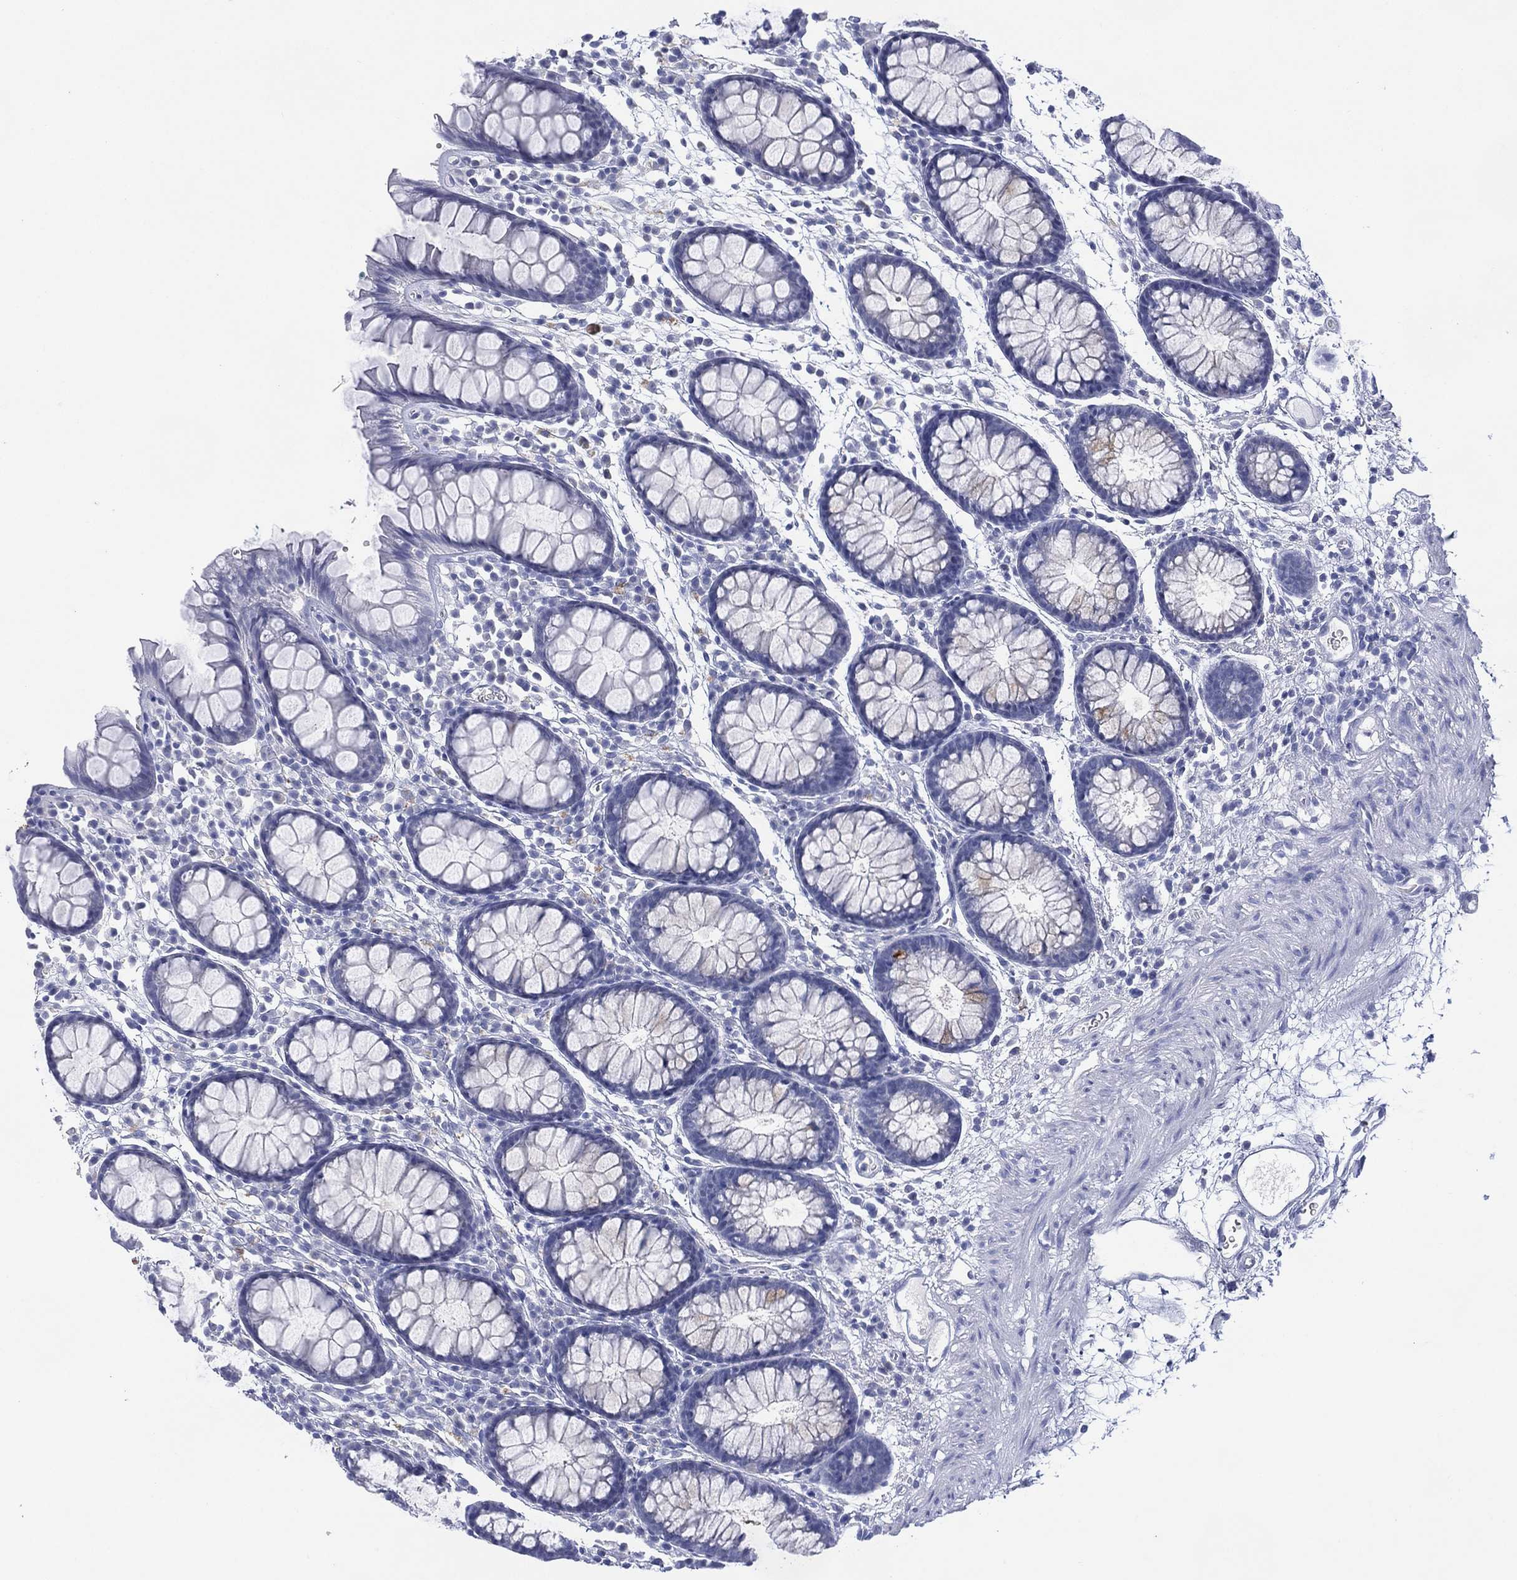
{"staining": {"intensity": "negative", "quantity": "none", "location": "none"}, "tissue": "colon", "cell_type": "Endothelial cells", "image_type": "normal", "snomed": [{"axis": "morphology", "description": "Normal tissue, NOS"}, {"axis": "topography", "description": "Colon"}], "caption": "This is an IHC histopathology image of unremarkable human colon. There is no positivity in endothelial cells.", "gene": "DSG1", "patient": {"sex": "male", "age": 76}}